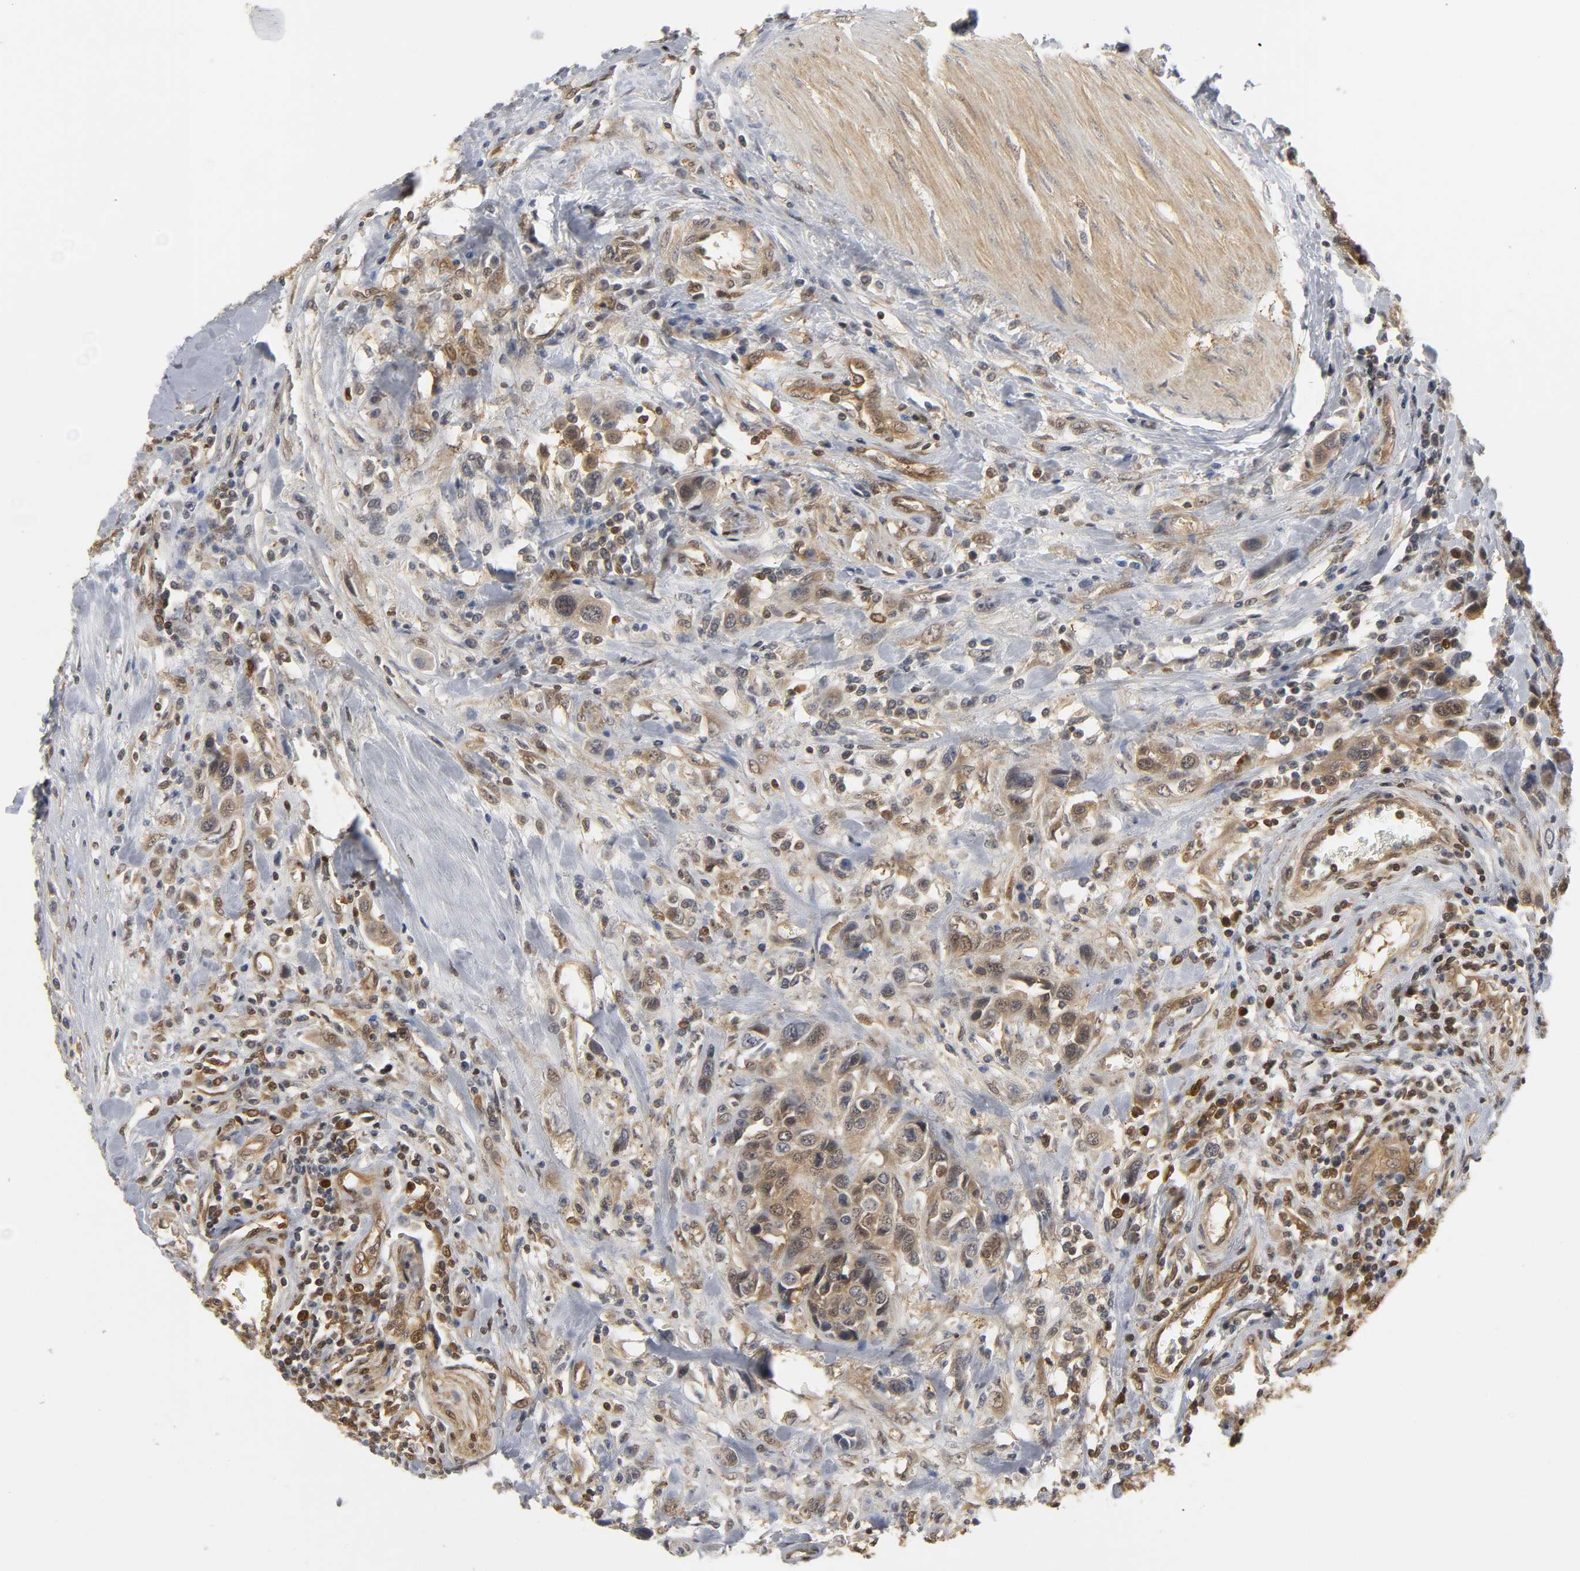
{"staining": {"intensity": "moderate", "quantity": ">75%", "location": "cytoplasmic/membranous,nuclear"}, "tissue": "urothelial cancer", "cell_type": "Tumor cells", "image_type": "cancer", "snomed": [{"axis": "morphology", "description": "Urothelial carcinoma, High grade"}, {"axis": "topography", "description": "Urinary bladder"}], "caption": "Urothelial cancer was stained to show a protein in brown. There is medium levels of moderate cytoplasmic/membranous and nuclear positivity in about >75% of tumor cells.", "gene": "PARK7", "patient": {"sex": "male", "age": 50}}